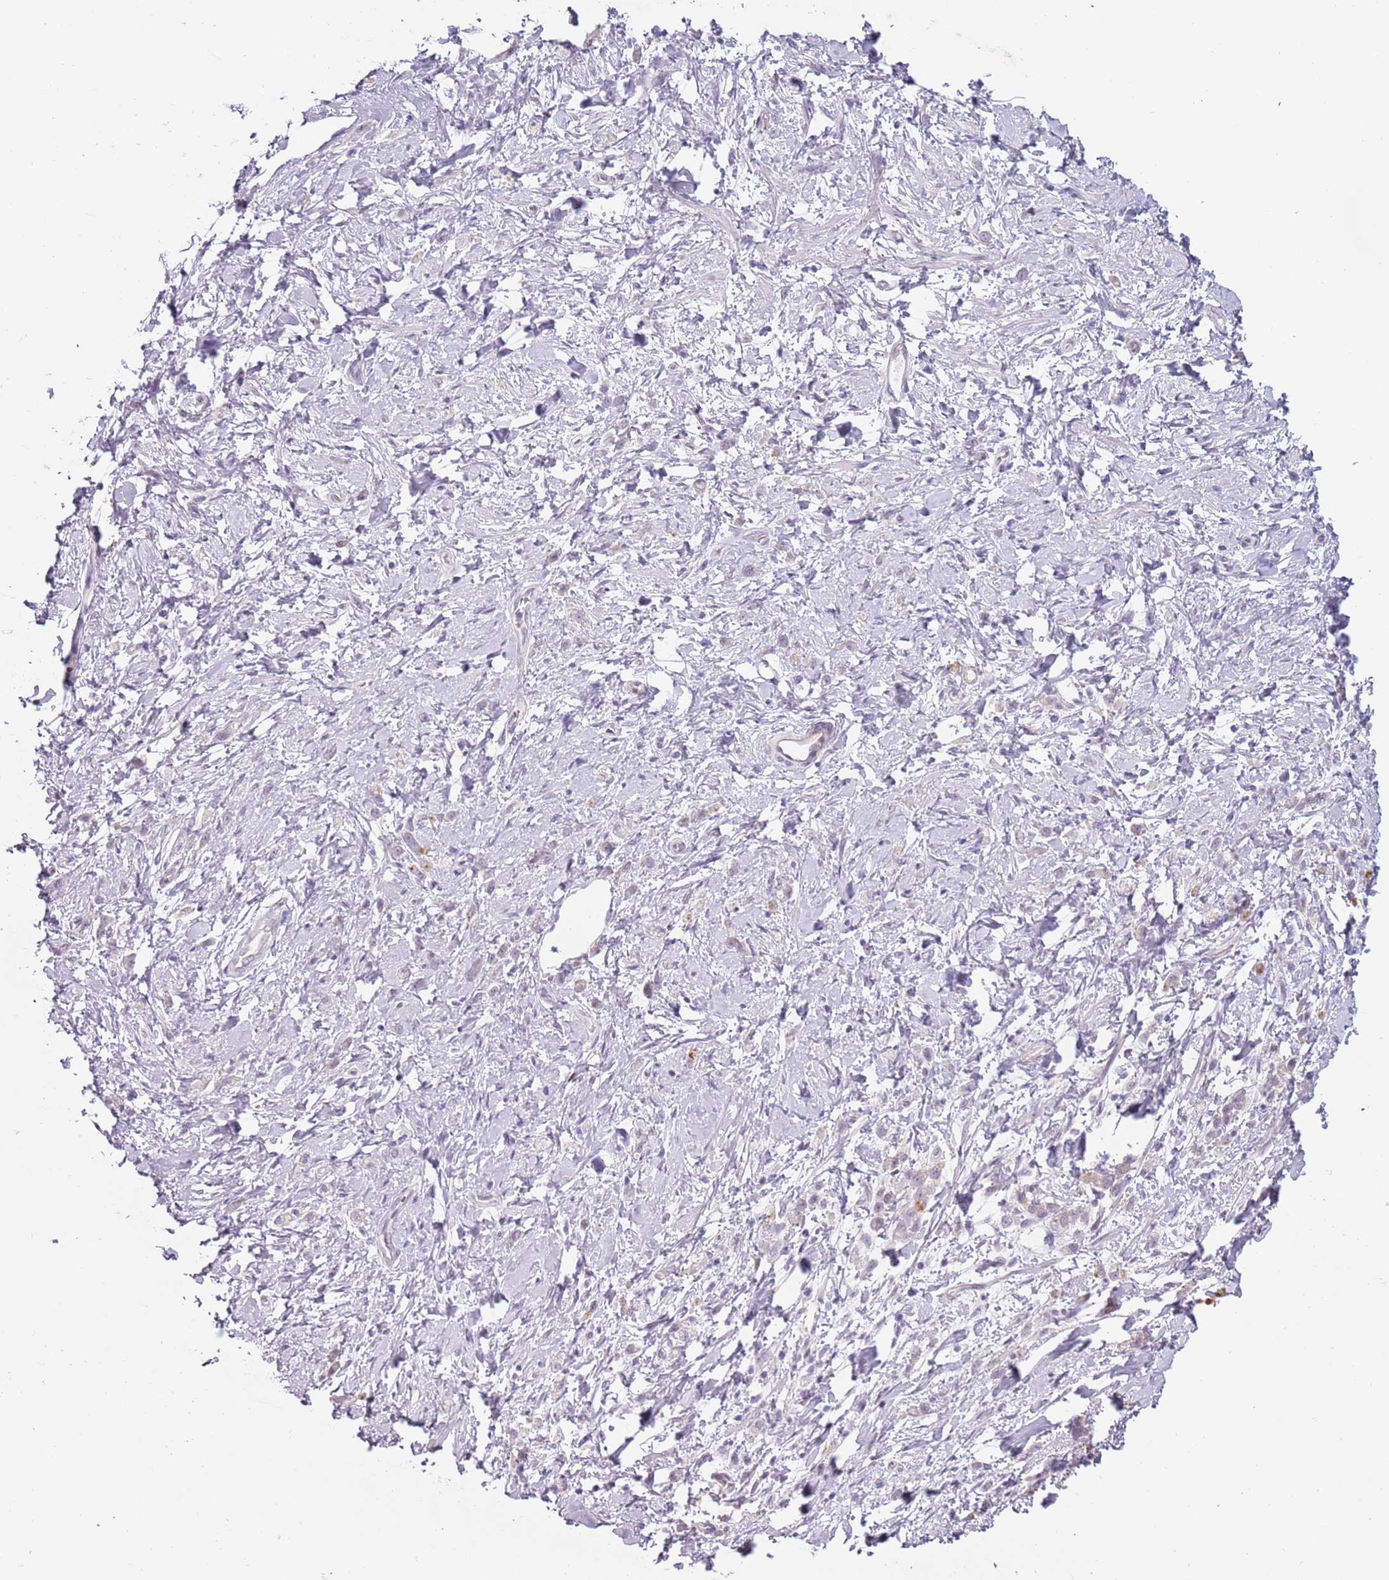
{"staining": {"intensity": "negative", "quantity": "none", "location": "none"}, "tissue": "stomach cancer", "cell_type": "Tumor cells", "image_type": "cancer", "snomed": [{"axis": "morphology", "description": "Adenocarcinoma, NOS"}, {"axis": "topography", "description": "Stomach"}], "caption": "There is no significant expression in tumor cells of stomach cancer (adenocarcinoma).", "gene": "RFX2", "patient": {"sex": "female", "age": 60}}